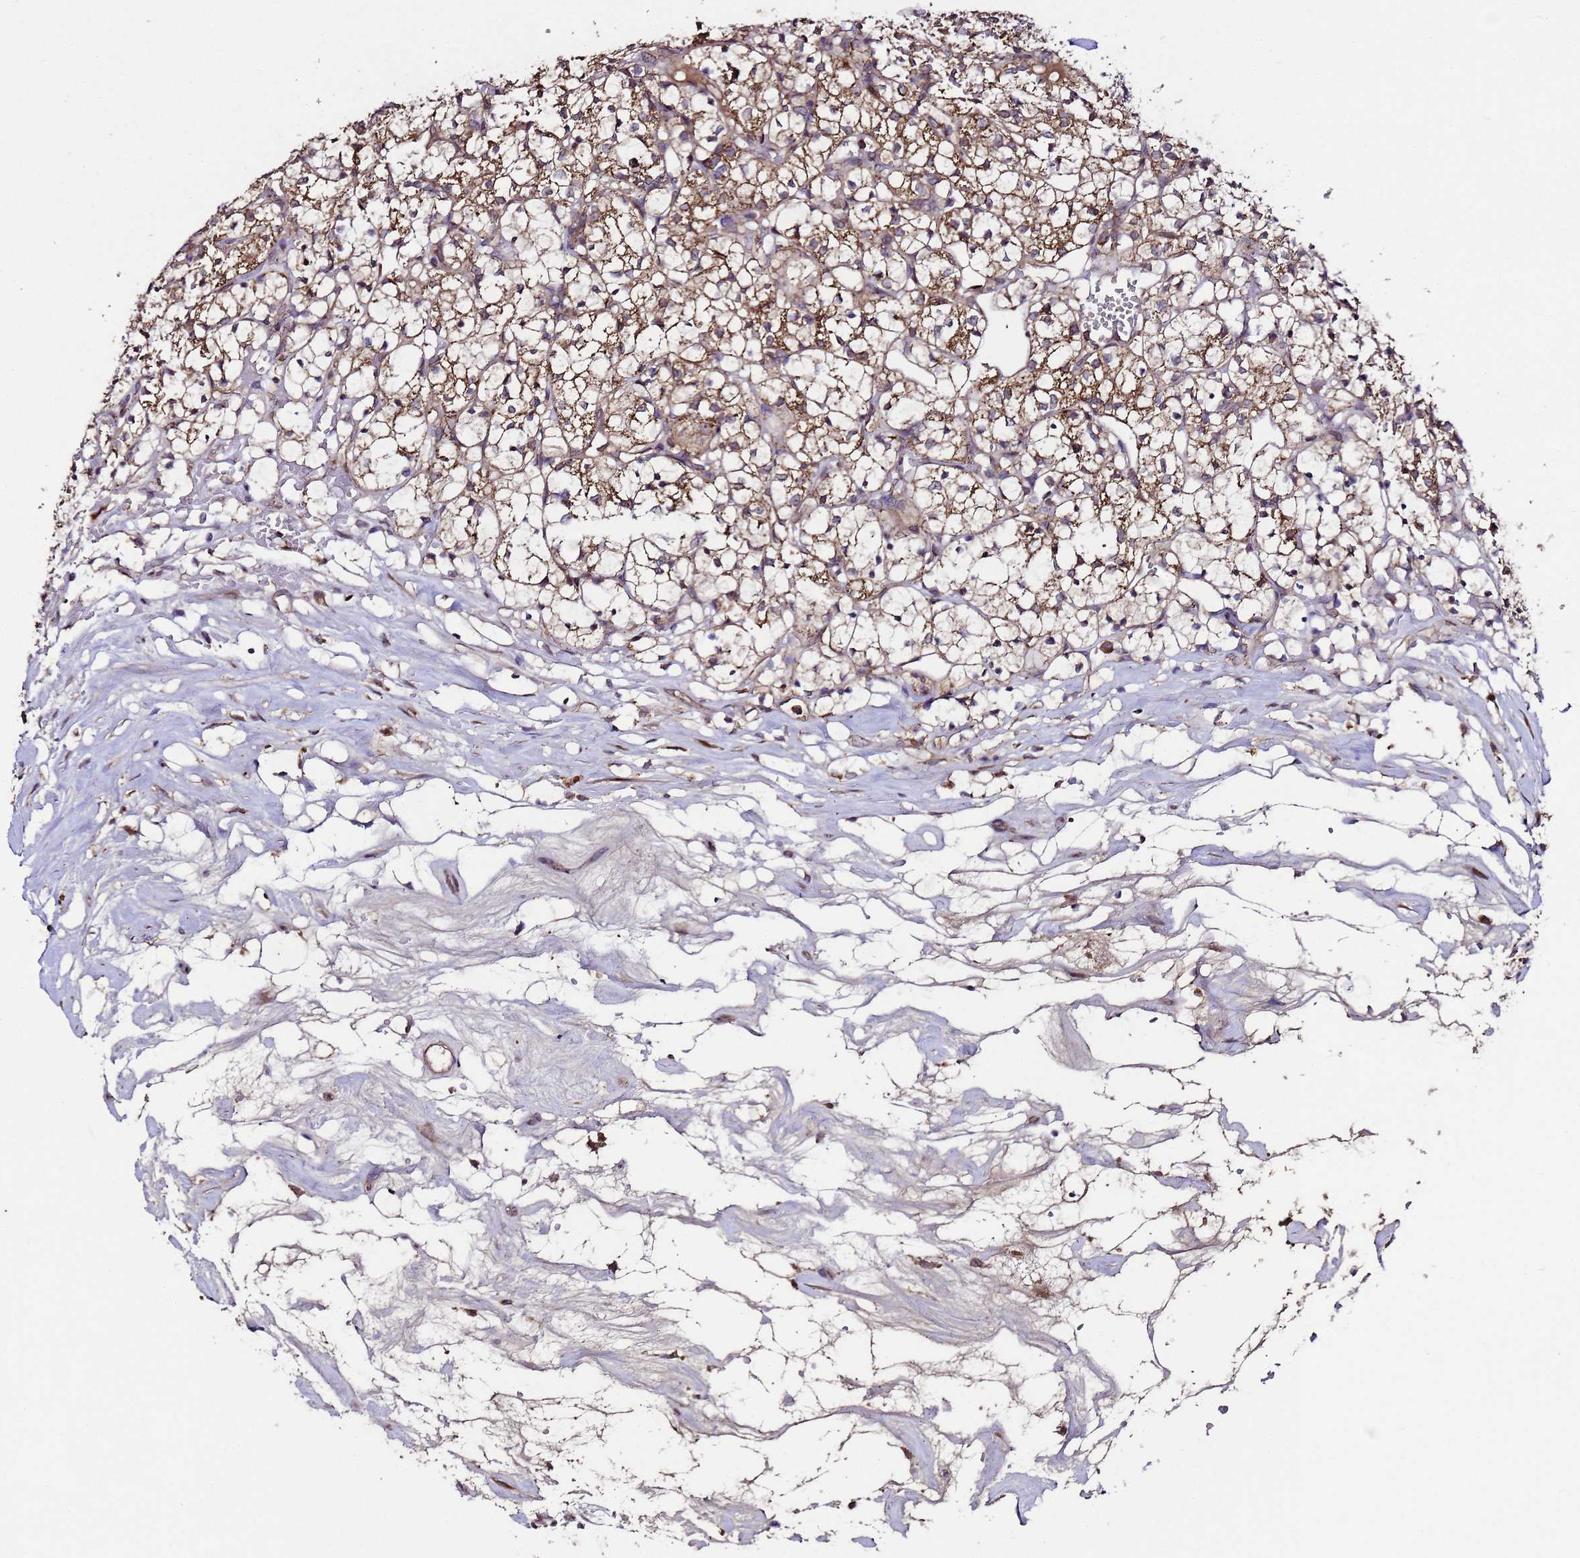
{"staining": {"intensity": "moderate", "quantity": ">75%", "location": "cytoplasmic/membranous"}, "tissue": "renal cancer", "cell_type": "Tumor cells", "image_type": "cancer", "snomed": [{"axis": "morphology", "description": "Adenocarcinoma, NOS"}, {"axis": "topography", "description": "Kidney"}], "caption": "A brown stain labels moderate cytoplasmic/membranous staining of a protein in renal adenocarcinoma tumor cells. Nuclei are stained in blue.", "gene": "HSPBAP1", "patient": {"sex": "female", "age": 69}}